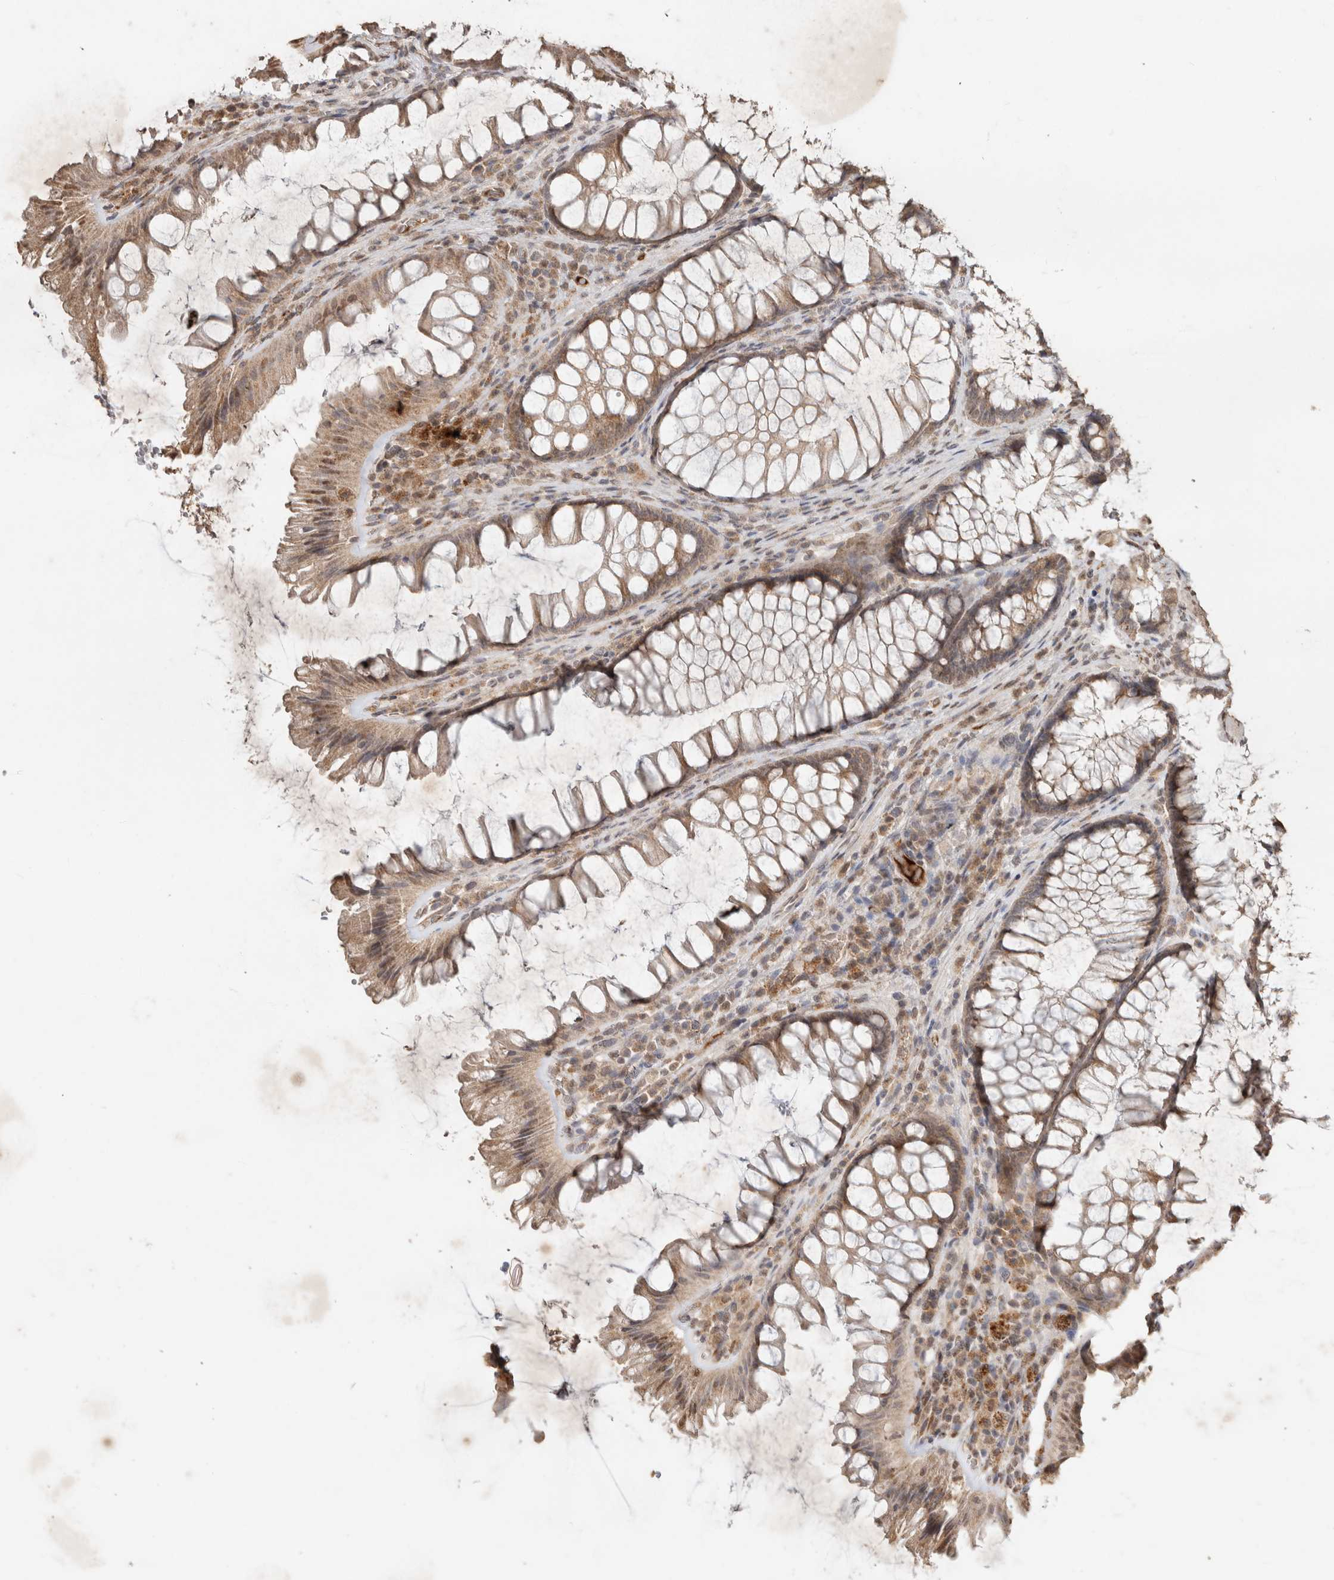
{"staining": {"intensity": "moderate", "quantity": ">75%", "location": "cytoplasmic/membranous"}, "tissue": "colon", "cell_type": "Endothelial cells", "image_type": "normal", "snomed": [{"axis": "morphology", "description": "Normal tissue, NOS"}, {"axis": "topography", "description": "Colon"}], "caption": "DAB immunohistochemical staining of benign colon reveals moderate cytoplasmic/membranous protein staining in approximately >75% of endothelial cells. (brown staining indicates protein expression, while blue staining denotes nuclei).", "gene": "FAM3A", "patient": {"sex": "female", "age": 62}}